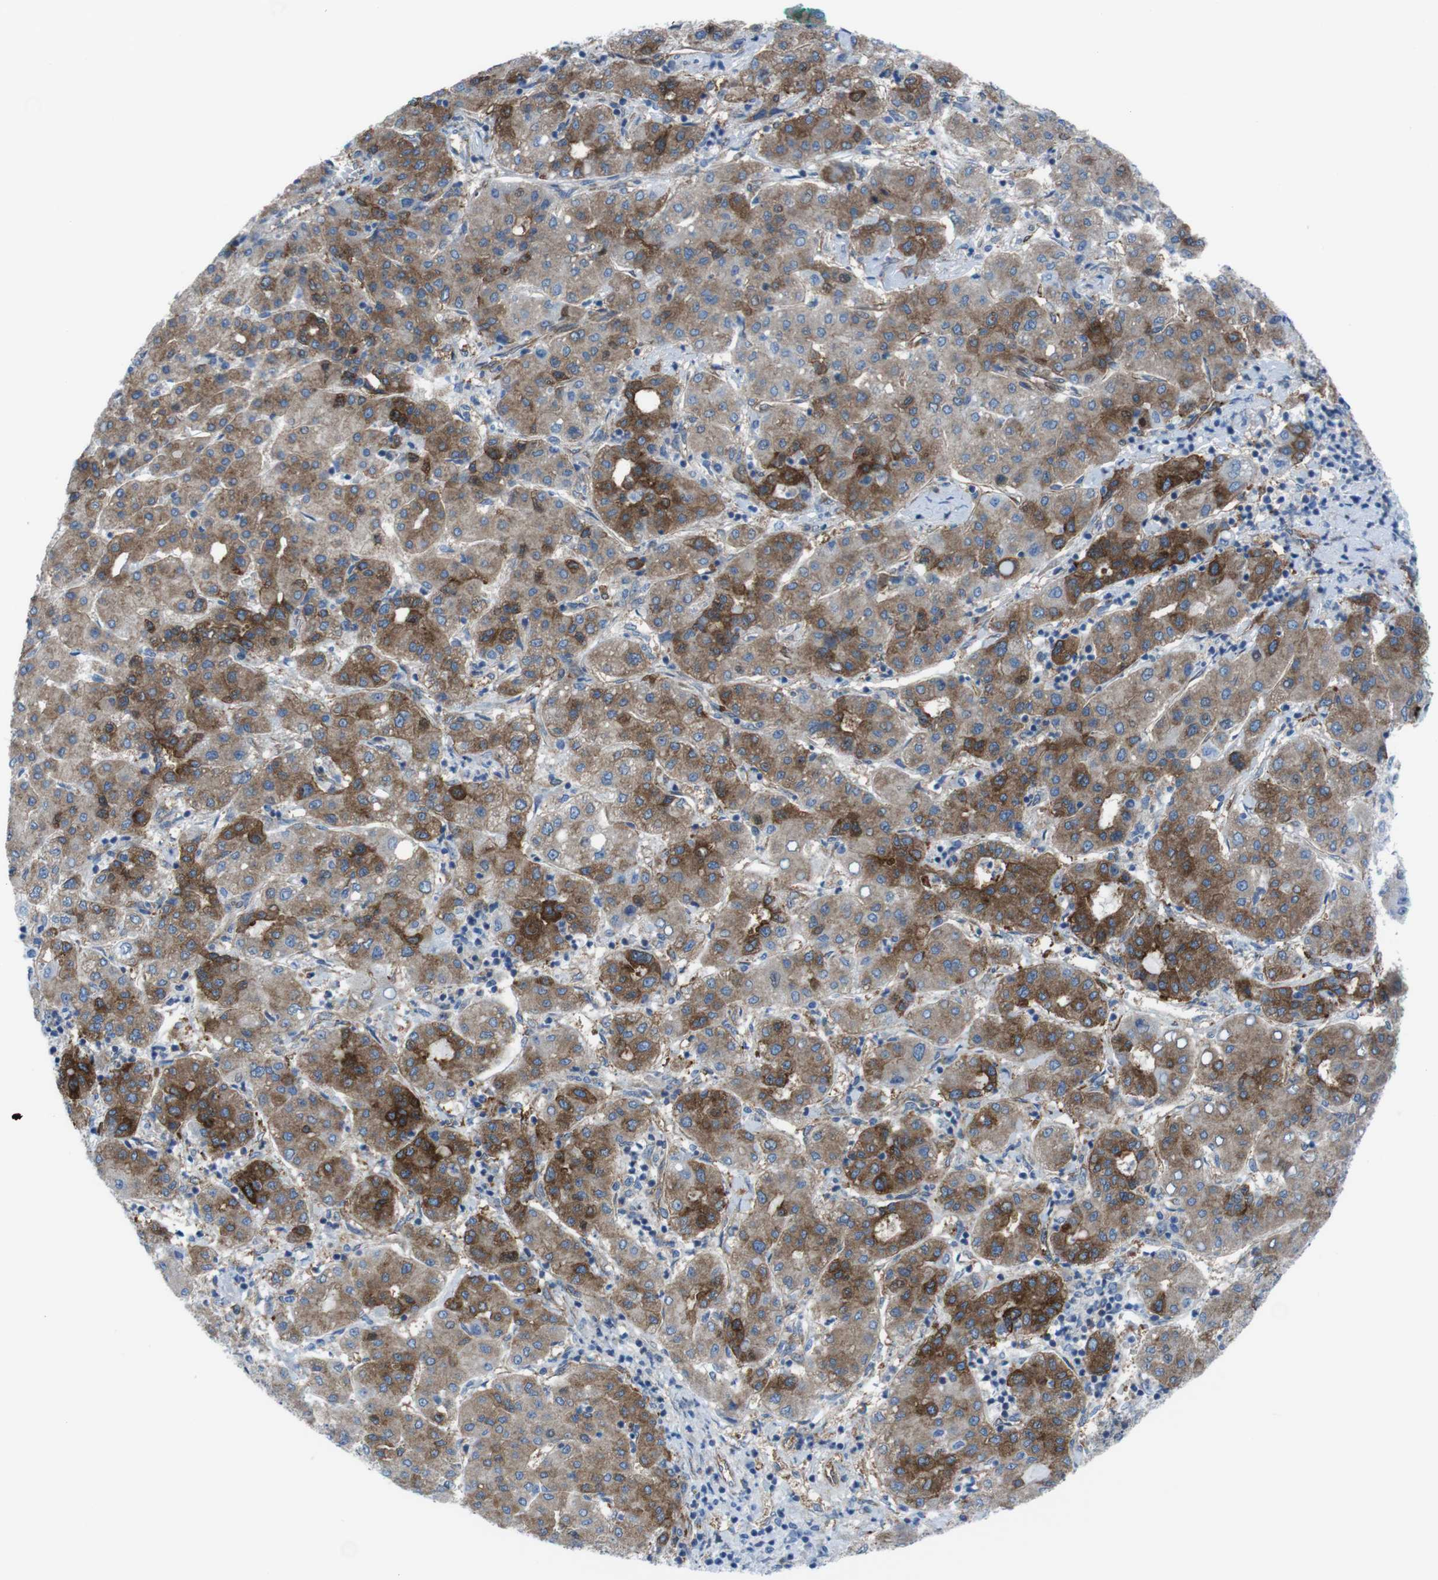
{"staining": {"intensity": "moderate", "quantity": ">75%", "location": "cytoplasmic/membranous"}, "tissue": "liver cancer", "cell_type": "Tumor cells", "image_type": "cancer", "snomed": [{"axis": "morphology", "description": "Carcinoma, Hepatocellular, NOS"}, {"axis": "topography", "description": "Liver"}], "caption": "Human liver cancer stained with a brown dye demonstrates moderate cytoplasmic/membranous positive staining in approximately >75% of tumor cells.", "gene": "DIAPH2", "patient": {"sex": "male", "age": 65}}